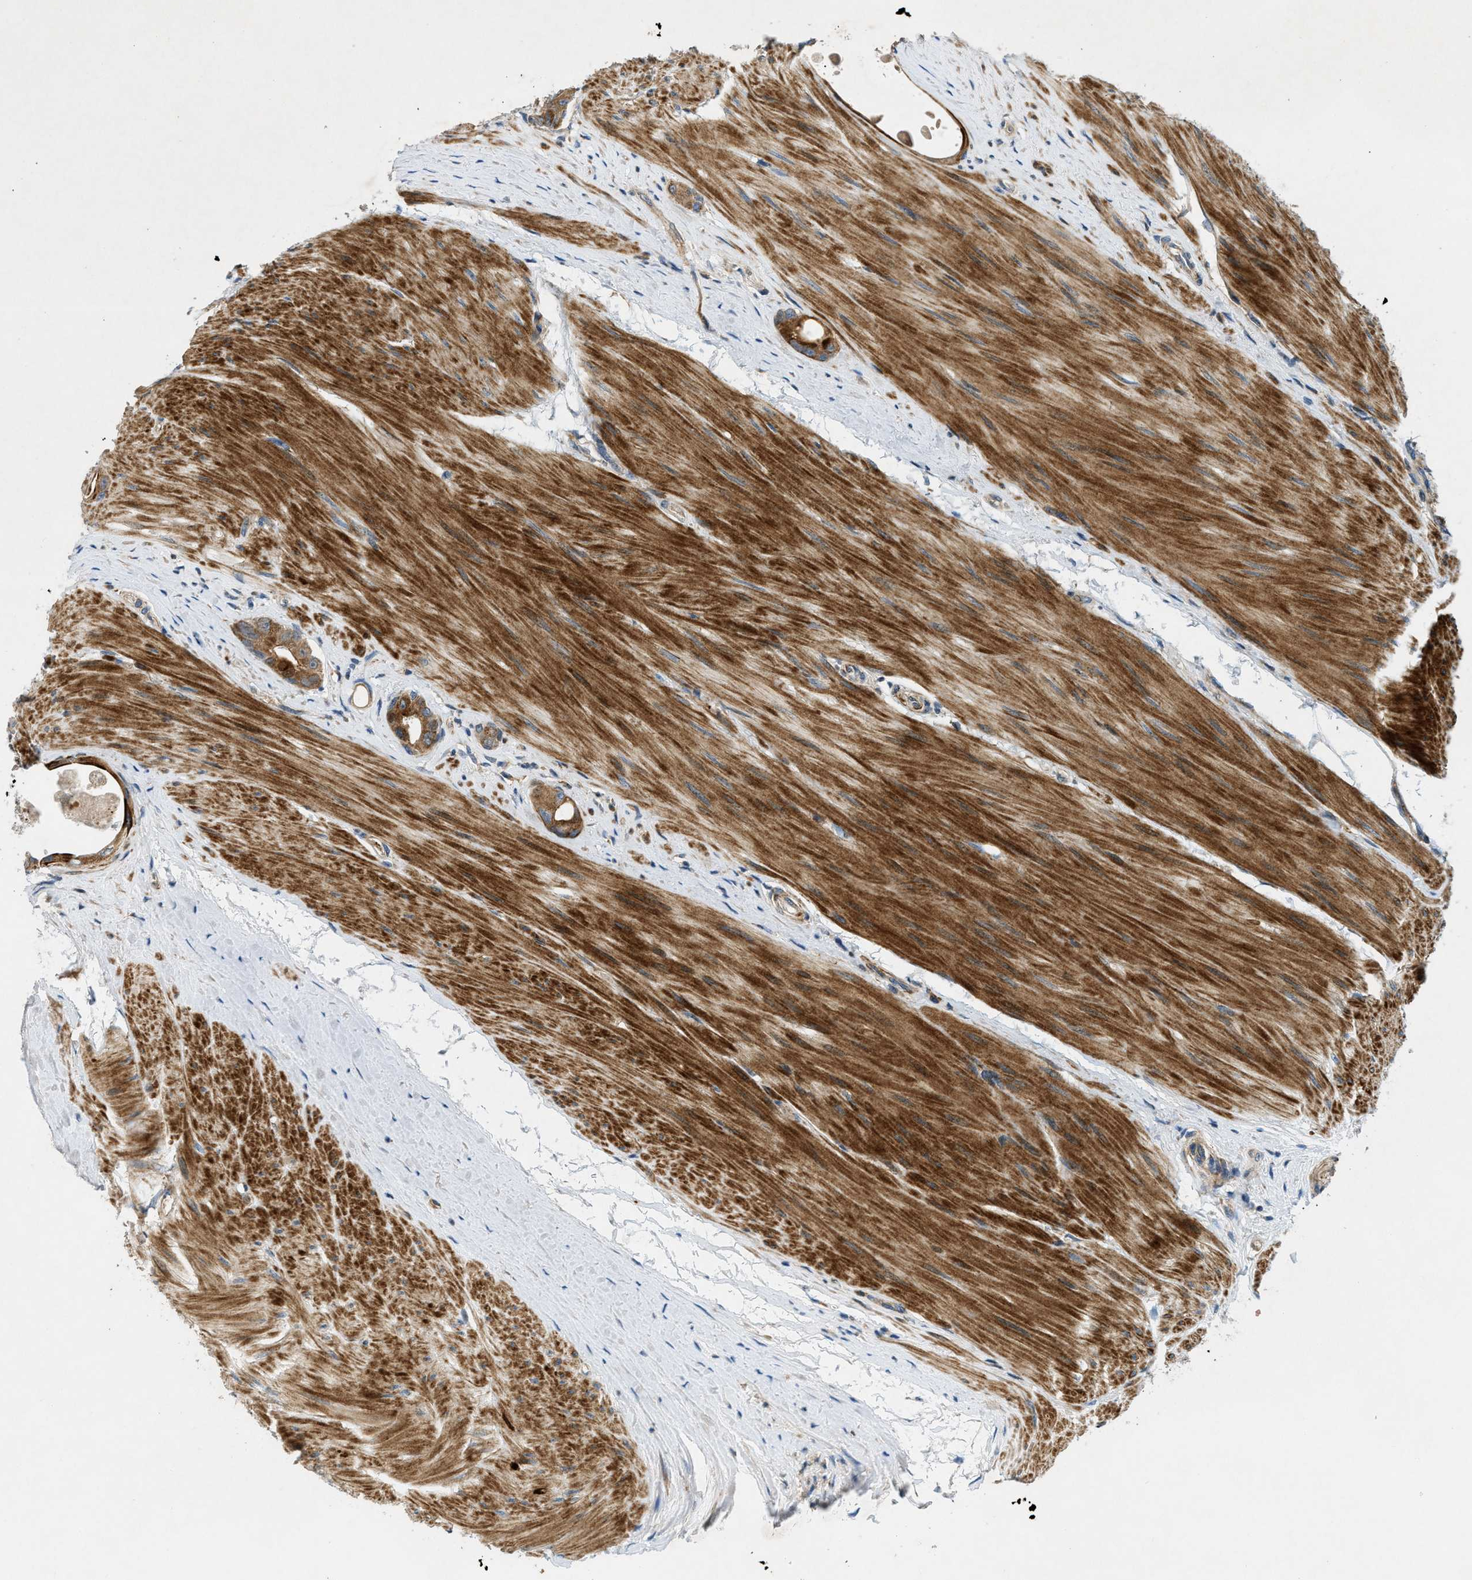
{"staining": {"intensity": "moderate", "quantity": ">75%", "location": "cytoplasmic/membranous"}, "tissue": "colorectal cancer", "cell_type": "Tumor cells", "image_type": "cancer", "snomed": [{"axis": "morphology", "description": "Adenocarcinoma, NOS"}, {"axis": "topography", "description": "Rectum"}], "caption": "Immunohistochemistry image of human colorectal cancer (adenocarcinoma) stained for a protein (brown), which exhibits medium levels of moderate cytoplasmic/membranous expression in about >75% of tumor cells.", "gene": "DHODH", "patient": {"sex": "male", "age": 51}}